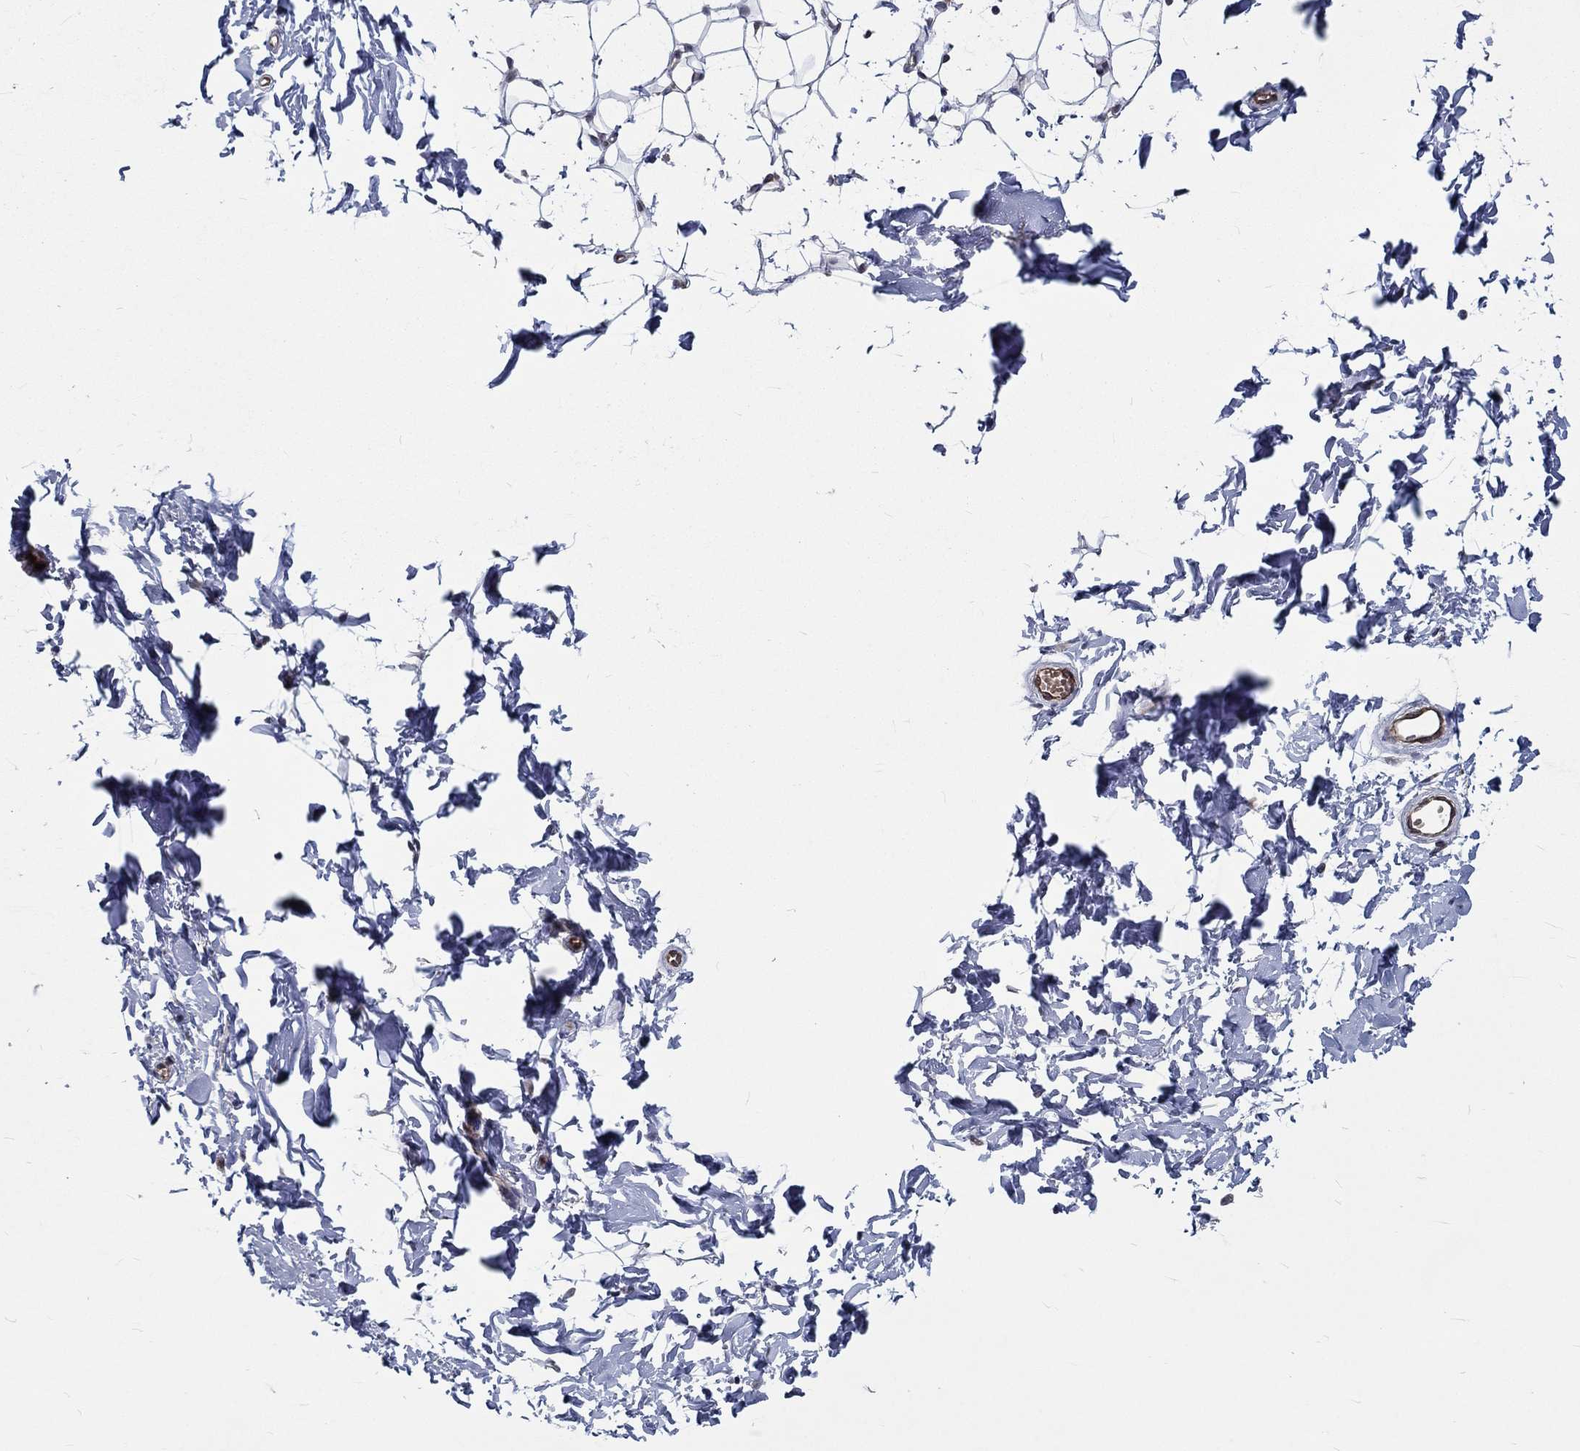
{"staining": {"intensity": "negative", "quantity": "none", "location": "none"}, "tissue": "breast", "cell_type": "Adipocytes", "image_type": "normal", "snomed": [{"axis": "morphology", "description": "Normal tissue, NOS"}, {"axis": "topography", "description": "Breast"}], "caption": "IHC of benign breast reveals no staining in adipocytes. Brightfield microscopy of immunohistochemistry (IHC) stained with DAB (3,3'-diaminobenzidine) (brown) and hematoxylin (blue), captured at high magnification.", "gene": "ZBED1", "patient": {"sex": "female", "age": 37}}